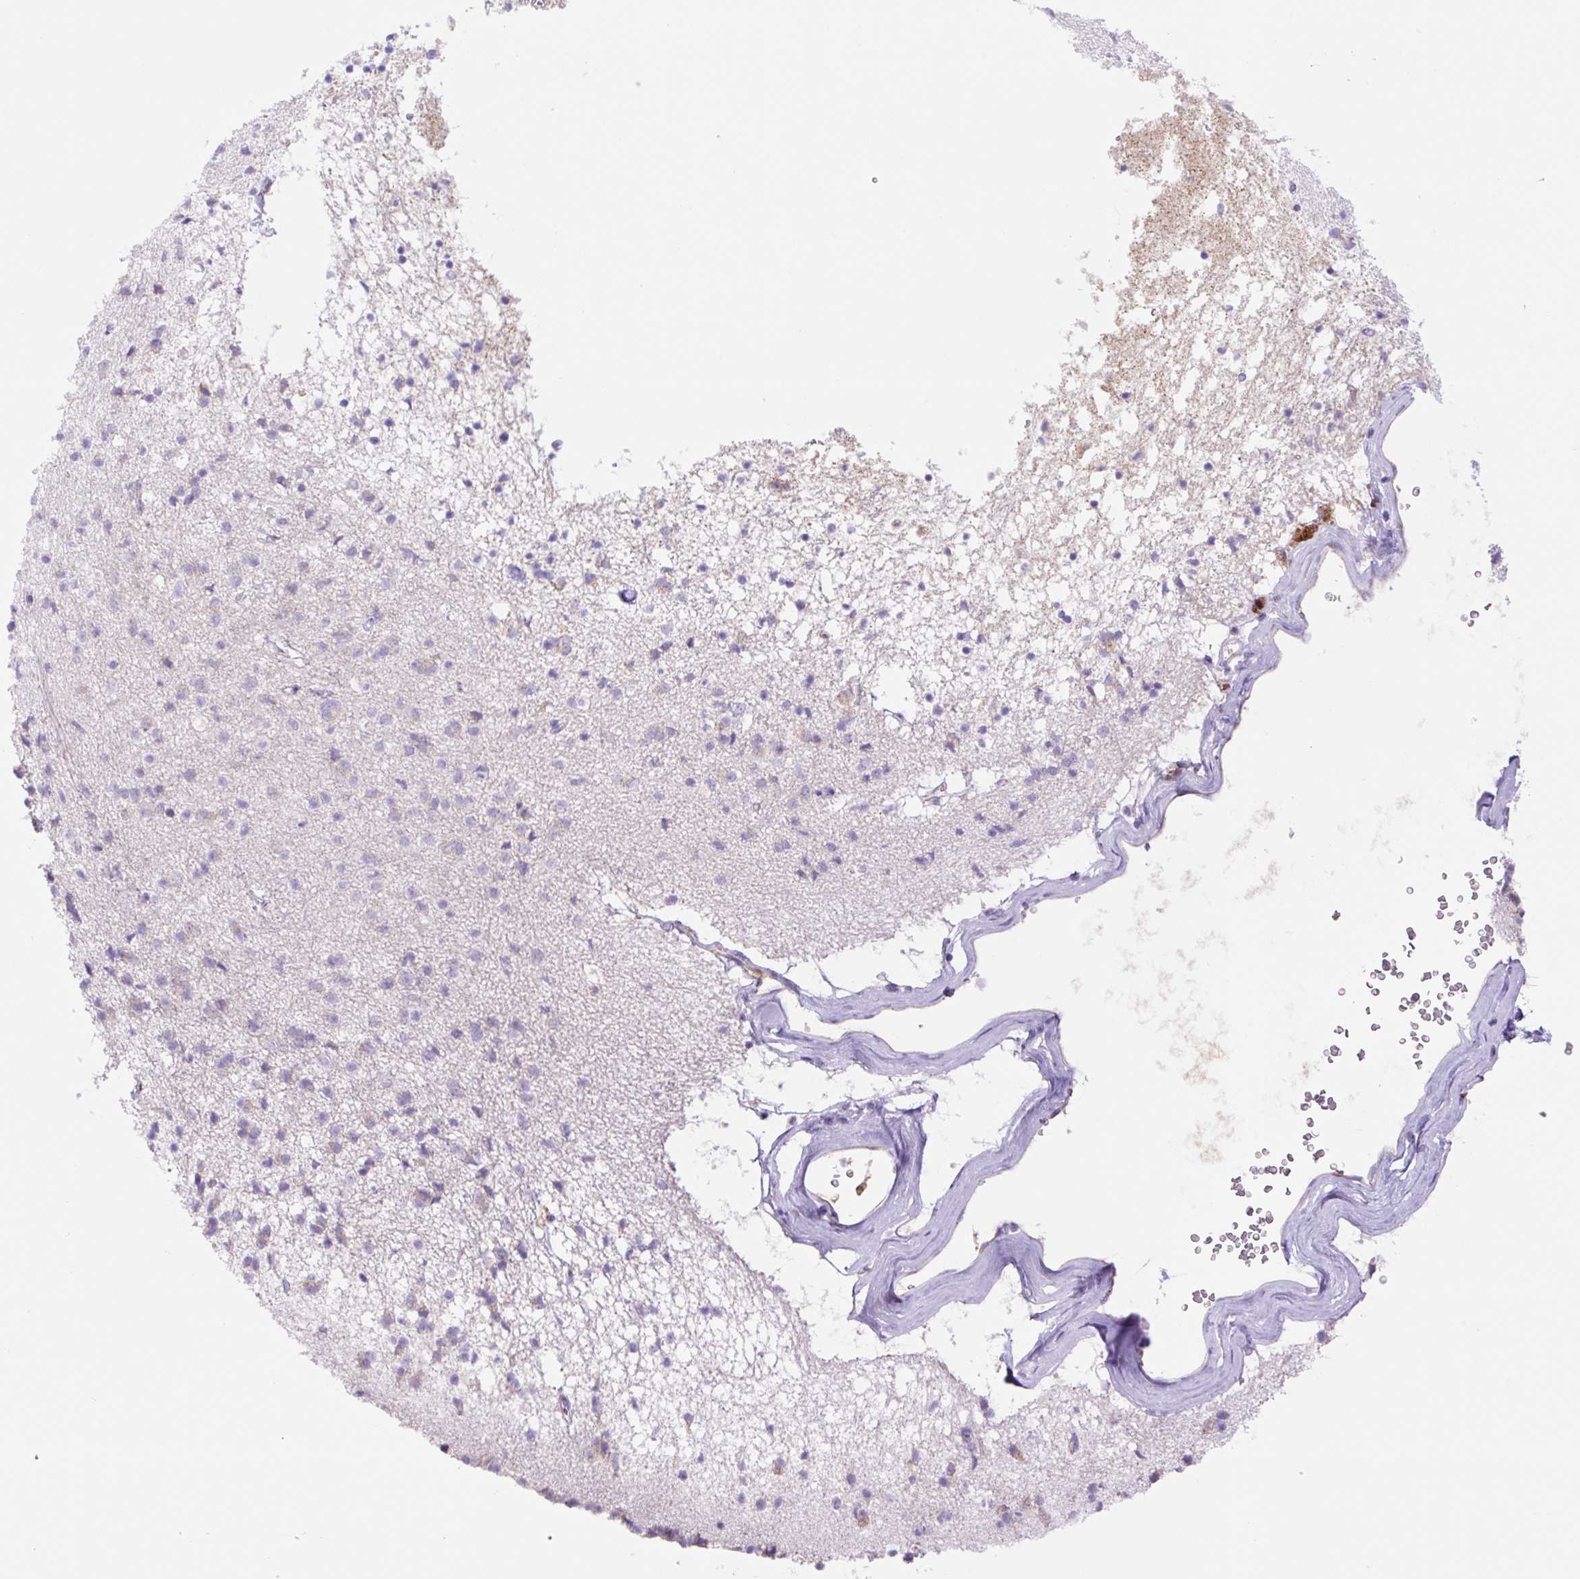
{"staining": {"intensity": "negative", "quantity": "none", "location": "none"}, "tissue": "caudate", "cell_type": "Glial cells", "image_type": "normal", "snomed": [{"axis": "morphology", "description": "Normal tissue, NOS"}, {"axis": "topography", "description": "Lateral ventricle wall"}], "caption": "Immunohistochemical staining of benign caudate shows no significant expression in glial cells.", "gene": "ETNK2", "patient": {"sex": "male", "age": 58}}